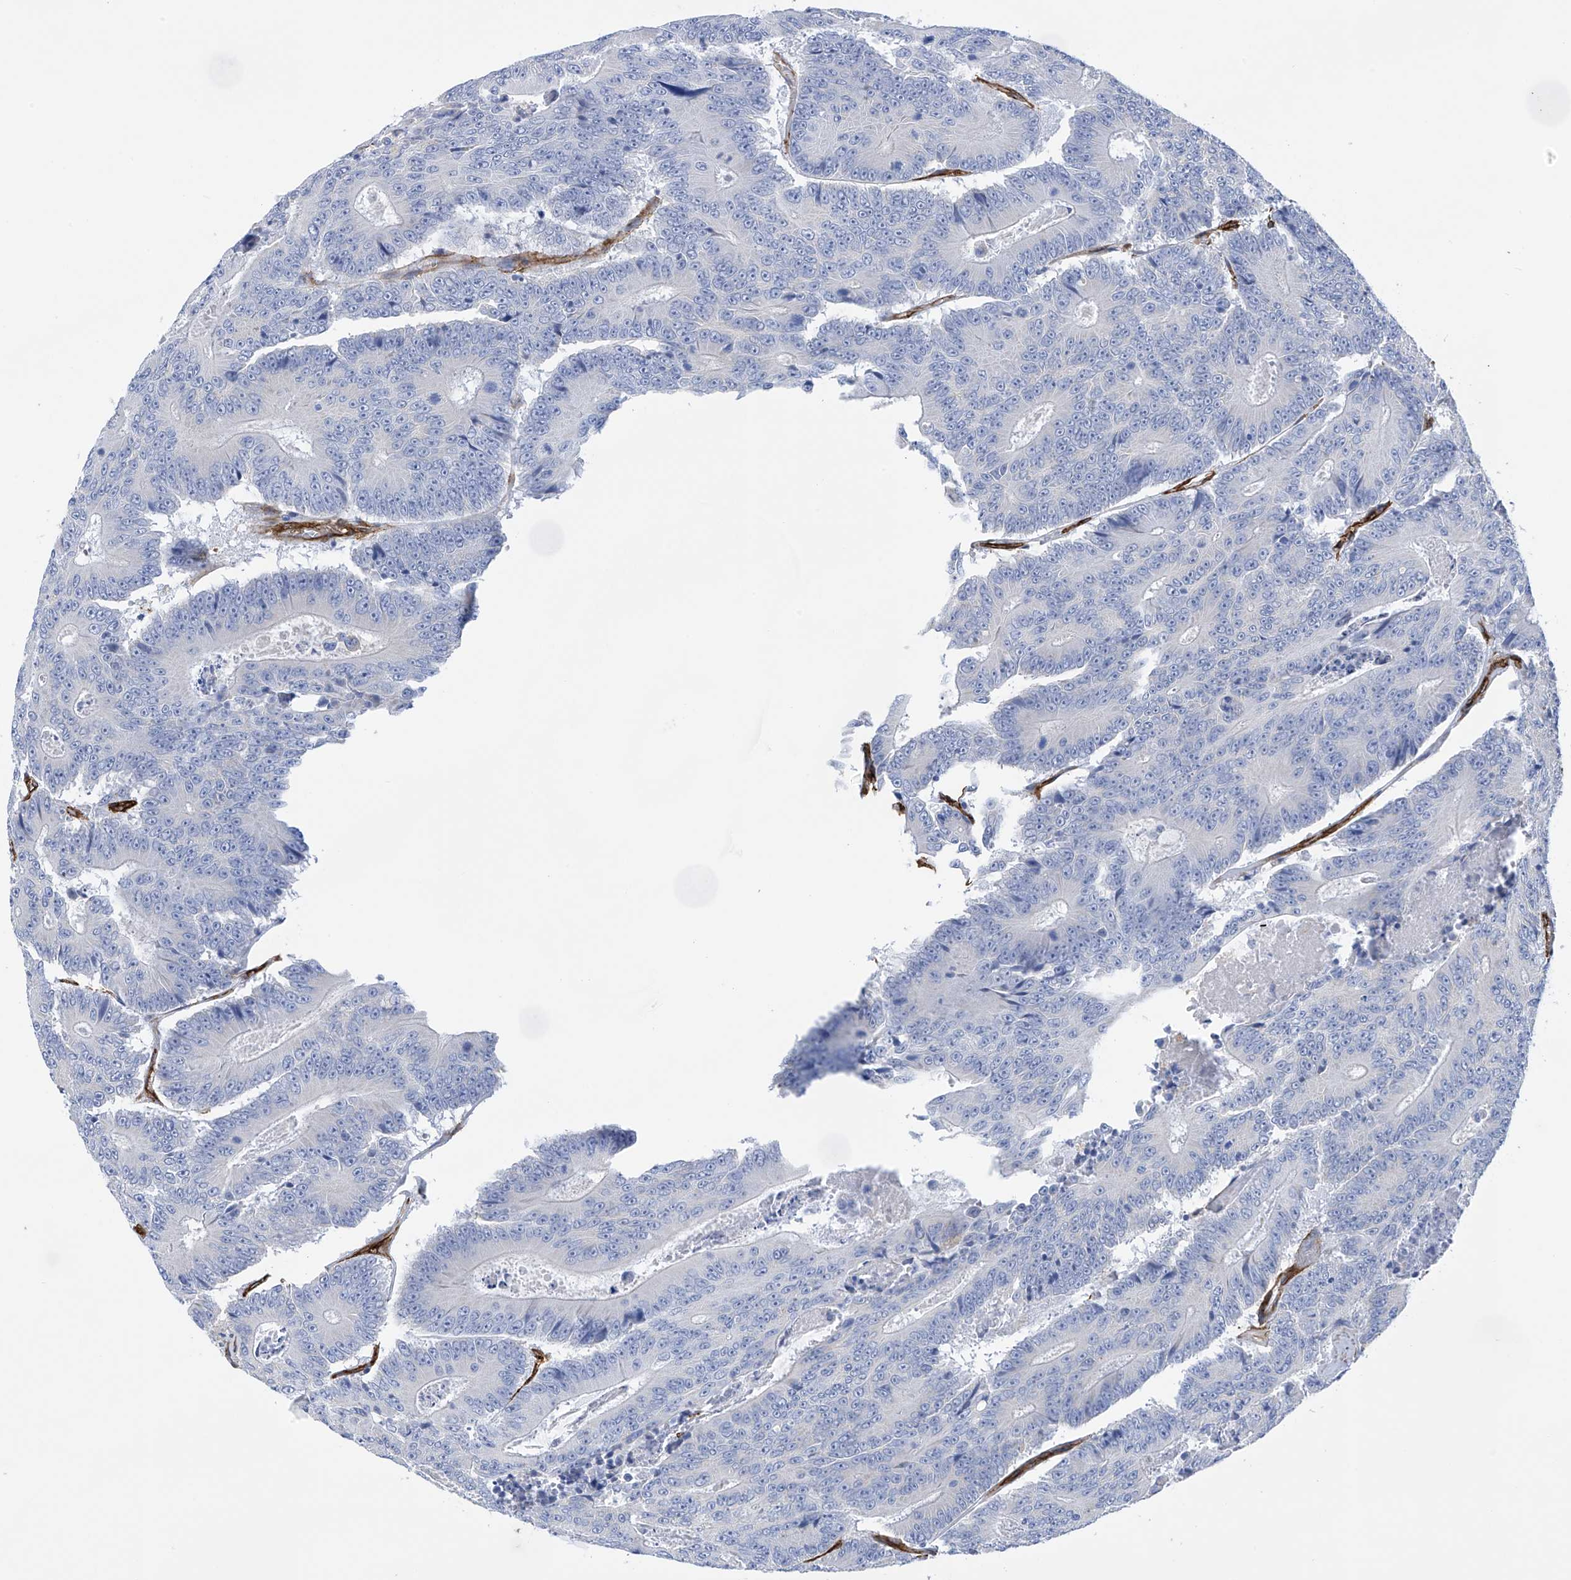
{"staining": {"intensity": "negative", "quantity": "none", "location": "none"}, "tissue": "colorectal cancer", "cell_type": "Tumor cells", "image_type": "cancer", "snomed": [{"axis": "morphology", "description": "Adenocarcinoma, NOS"}, {"axis": "topography", "description": "Colon"}], "caption": "Immunohistochemistry (IHC) micrograph of human colorectal cancer (adenocarcinoma) stained for a protein (brown), which reveals no staining in tumor cells.", "gene": "UBTD1", "patient": {"sex": "male", "age": 83}}